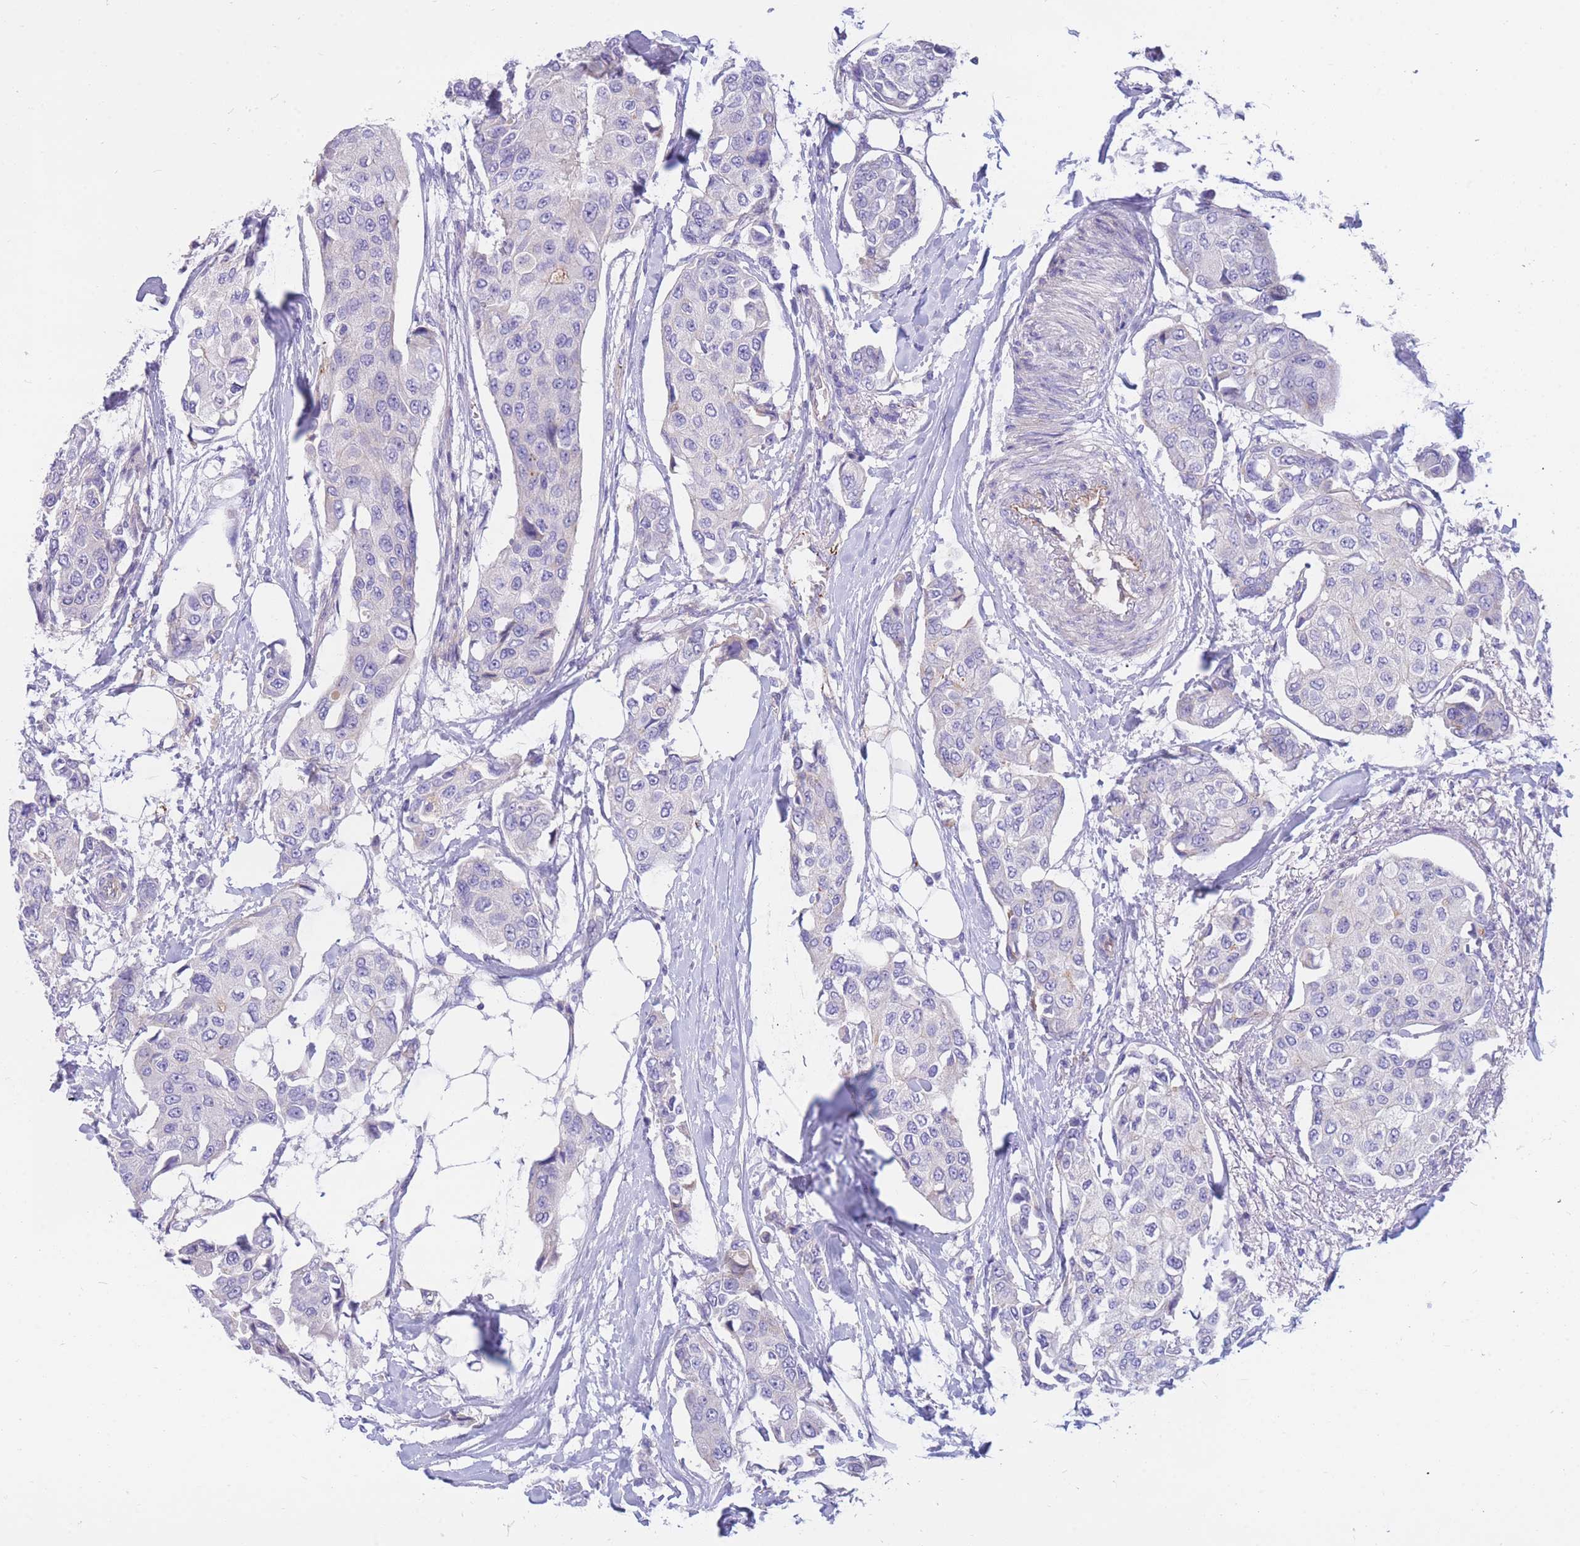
{"staining": {"intensity": "negative", "quantity": "none", "location": "none"}, "tissue": "breast cancer", "cell_type": "Tumor cells", "image_type": "cancer", "snomed": [{"axis": "morphology", "description": "Duct carcinoma"}, {"axis": "topography", "description": "Breast"}], "caption": "Breast cancer was stained to show a protein in brown. There is no significant positivity in tumor cells. (Immunohistochemistry (ihc), brightfield microscopy, high magnification).", "gene": "SULT1A1", "patient": {"sex": "female", "age": 80}}